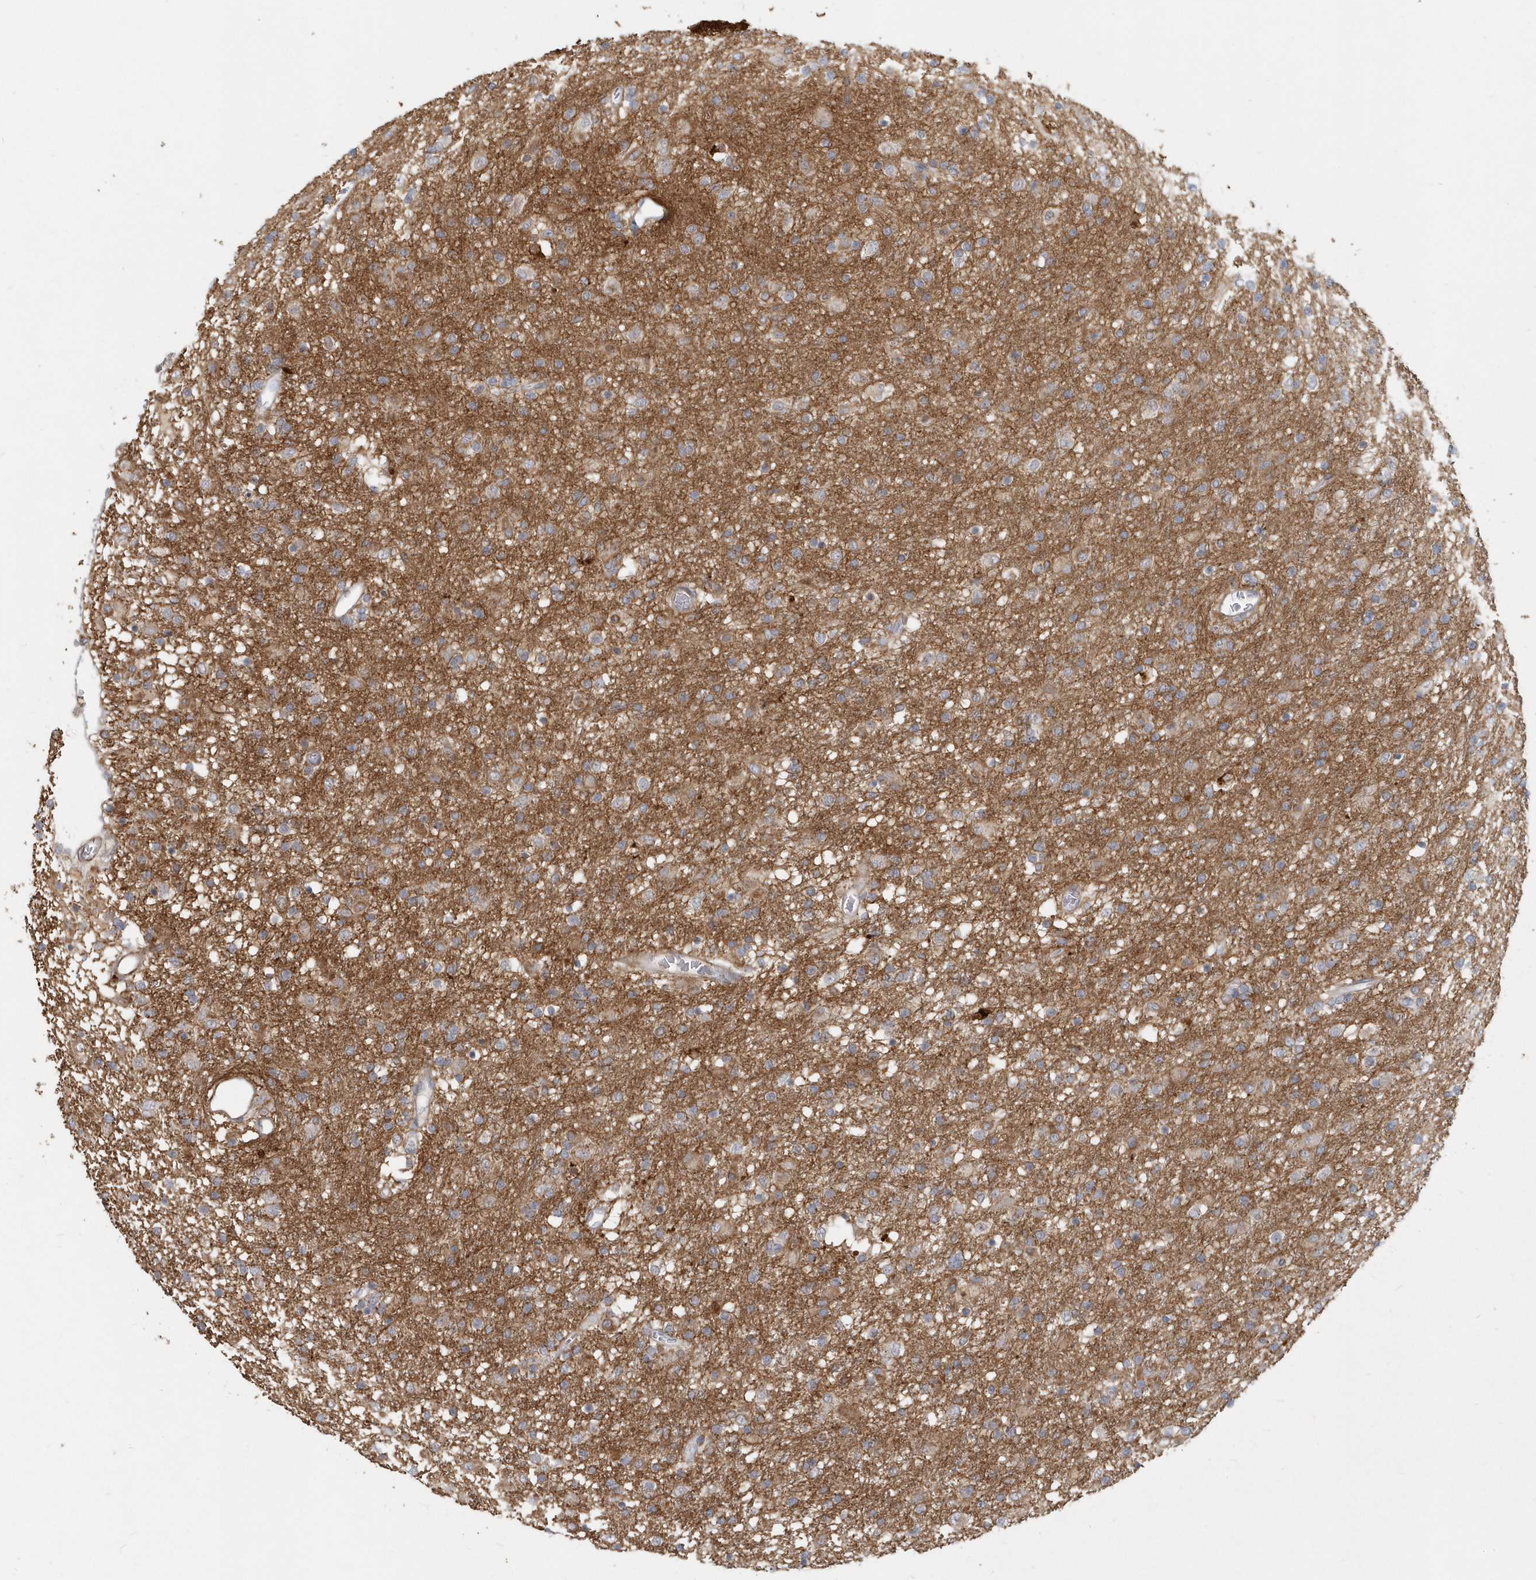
{"staining": {"intensity": "weak", "quantity": "25%-75%", "location": "cytoplasmic/membranous"}, "tissue": "glioma", "cell_type": "Tumor cells", "image_type": "cancer", "snomed": [{"axis": "morphology", "description": "Glioma, malignant, Low grade"}, {"axis": "topography", "description": "Brain"}], "caption": "This is a micrograph of IHC staining of glioma, which shows weak positivity in the cytoplasmic/membranous of tumor cells.", "gene": "NAPB", "patient": {"sex": "male", "age": 65}}